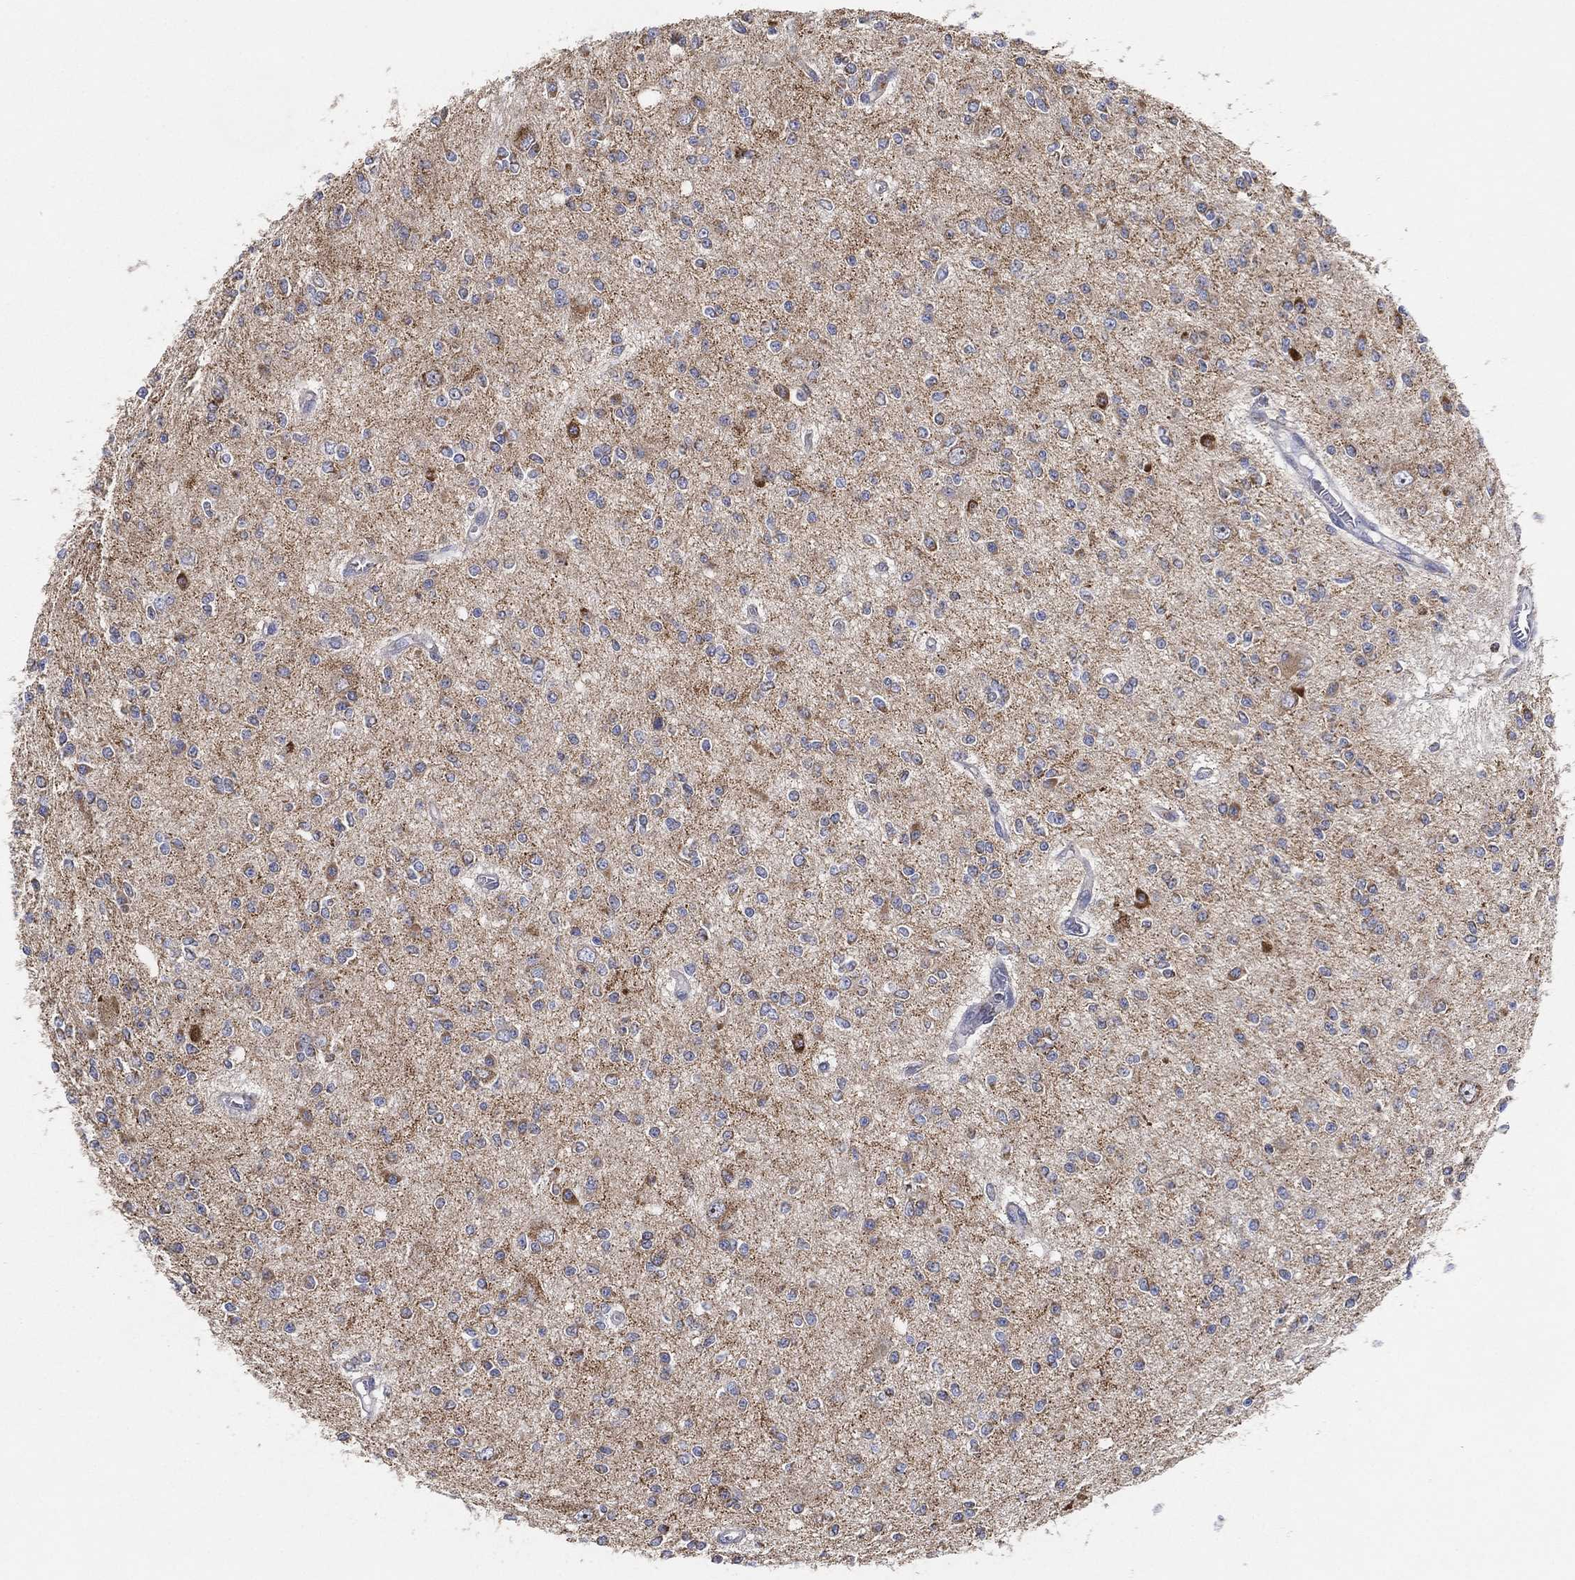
{"staining": {"intensity": "moderate", "quantity": "25%-75%", "location": "cytoplasmic/membranous"}, "tissue": "glioma", "cell_type": "Tumor cells", "image_type": "cancer", "snomed": [{"axis": "morphology", "description": "Glioma, malignant, Low grade"}, {"axis": "topography", "description": "Brain"}], "caption": "Immunohistochemical staining of human malignant glioma (low-grade) displays medium levels of moderate cytoplasmic/membranous protein staining in about 25%-75% of tumor cells.", "gene": "GCAT", "patient": {"sex": "male", "age": 67}}